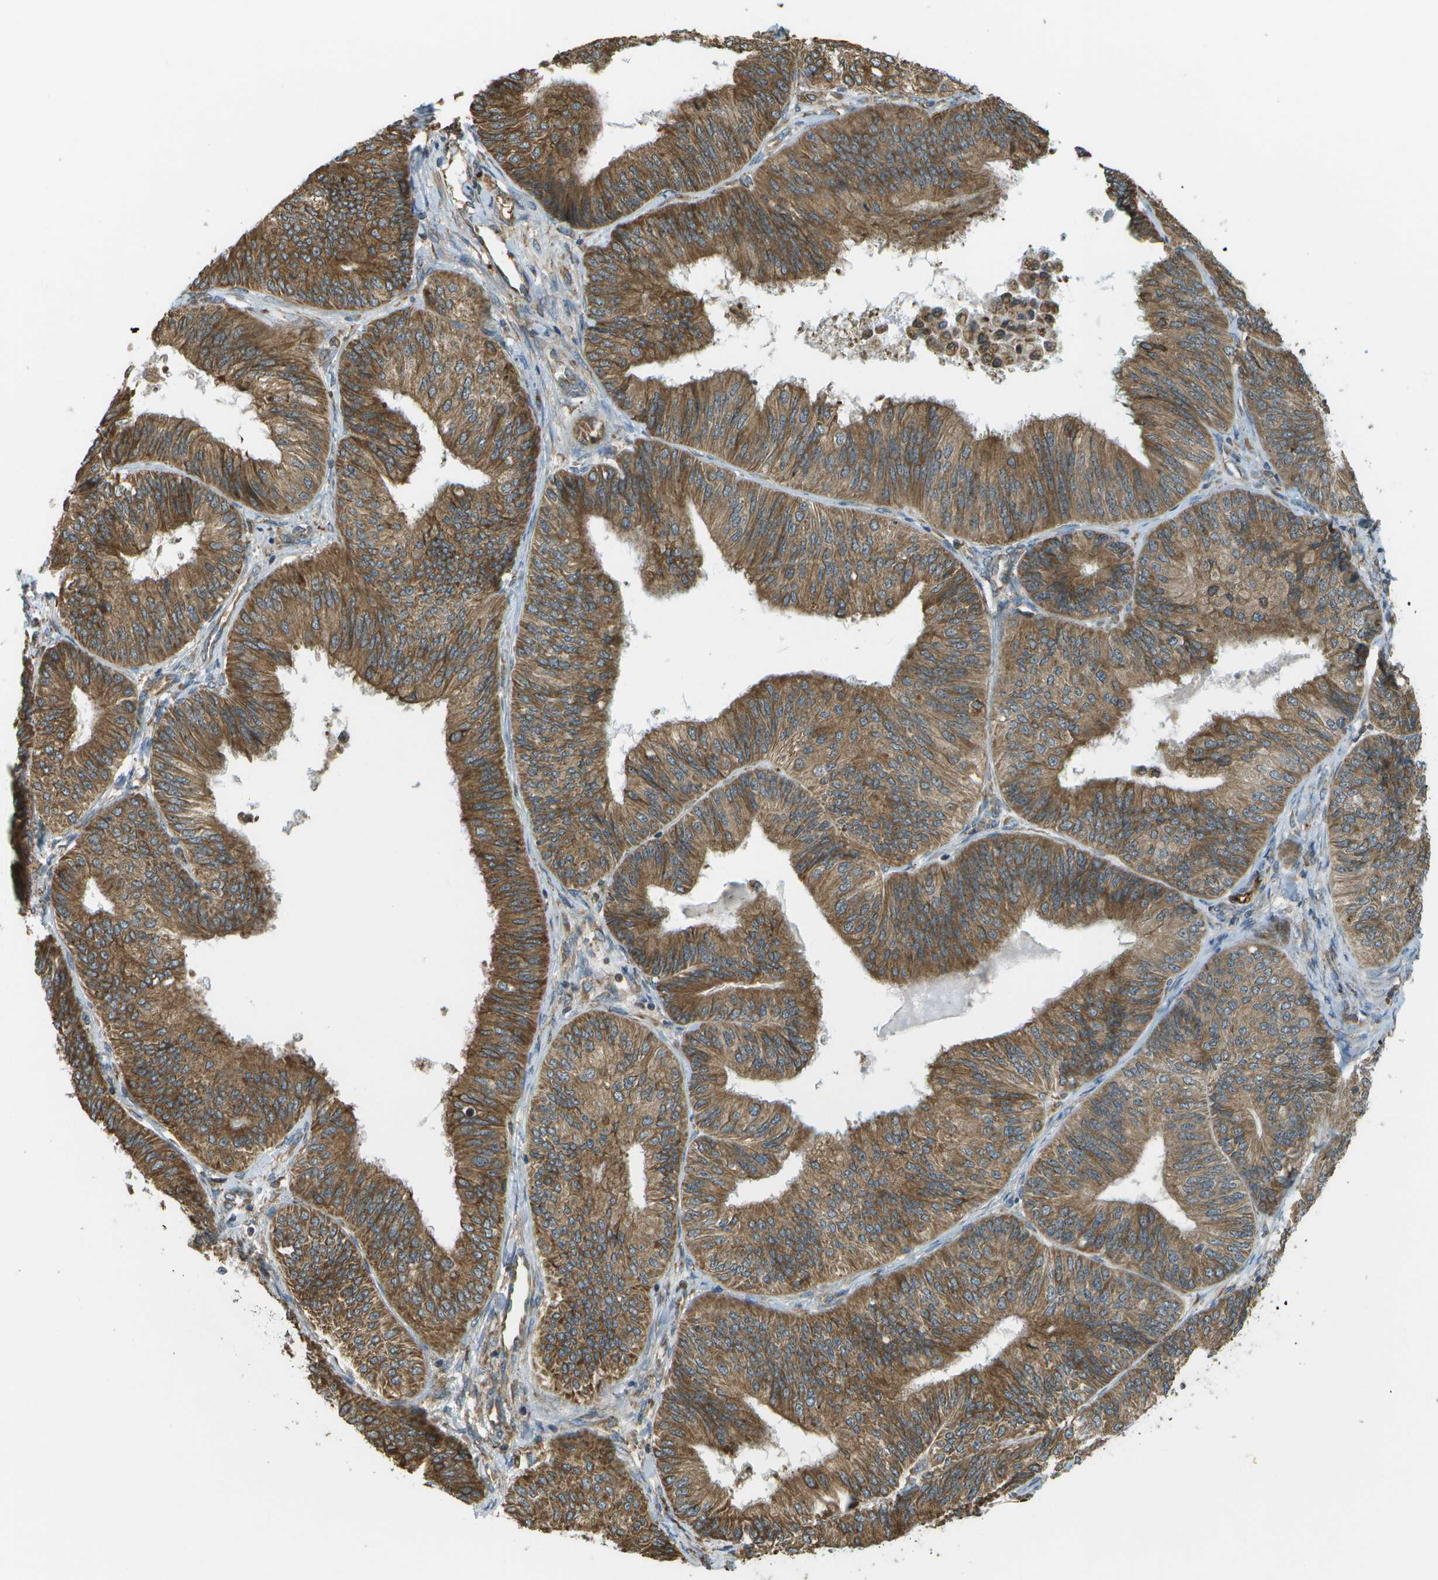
{"staining": {"intensity": "strong", "quantity": ">75%", "location": "cytoplasmic/membranous"}, "tissue": "endometrial cancer", "cell_type": "Tumor cells", "image_type": "cancer", "snomed": [{"axis": "morphology", "description": "Adenocarcinoma, NOS"}, {"axis": "topography", "description": "Endometrium"}], "caption": "DAB immunohistochemical staining of endometrial cancer (adenocarcinoma) exhibits strong cytoplasmic/membranous protein staining in approximately >75% of tumor cells.", "gene": "USP30", "patient": {"sex": "female", "age": 58}}